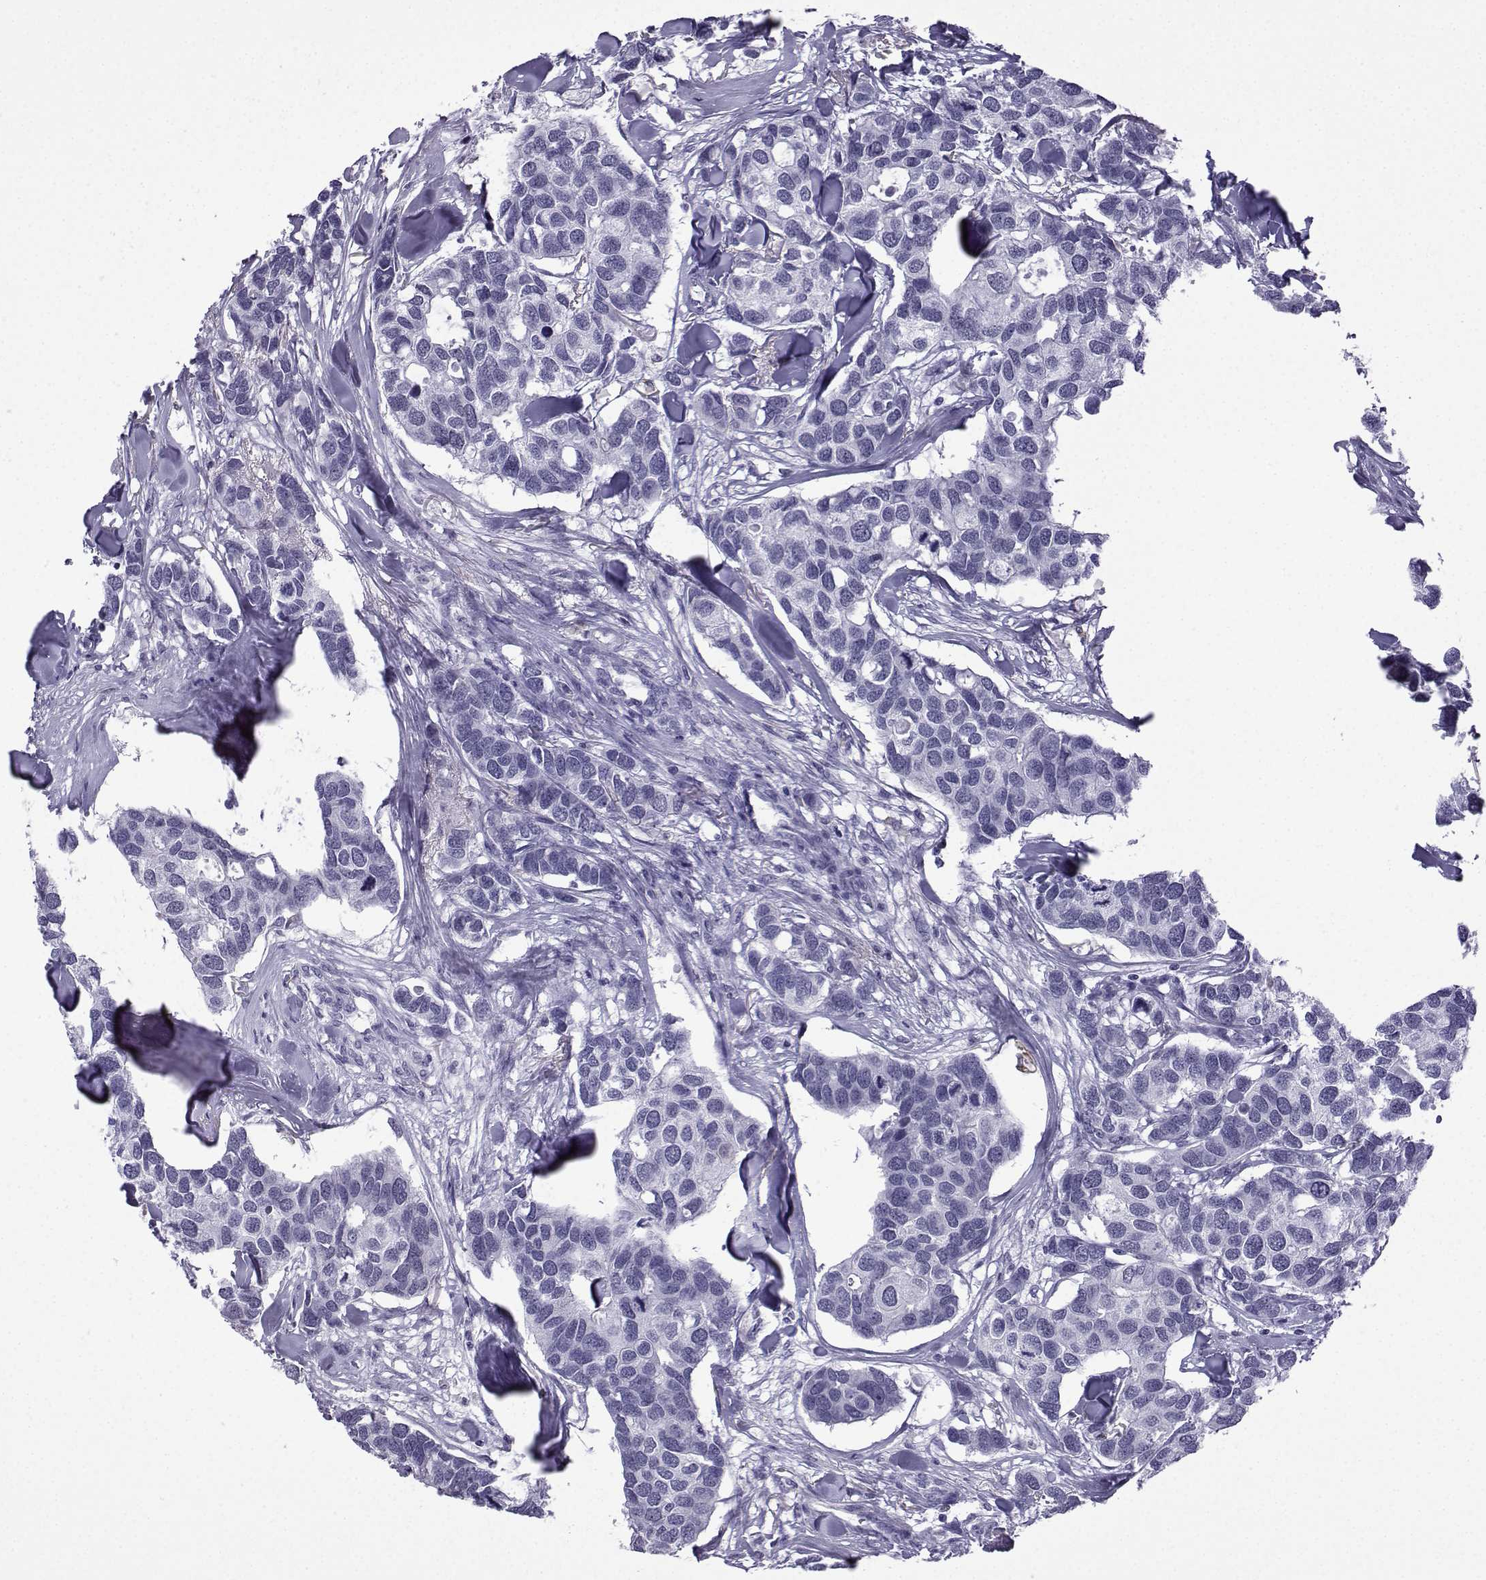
{"staining": {"intensity": "negative", "quantity": "none", "location": "none"}, "tissue": "breast cancer", "cell_type": "Tumor cells", "image_type": "cancer", "snomed": [{"axis": "morphology", "description": "Duct carcinoma"}, {"axis": "topography", "description": "Breast"}], "caption": "There is no significant expression in tumor cells of breast cancer (infiltrating ductal carcinoma).", "gene": "MRGBP", "patient": {"sex": "female", "age": 83}}